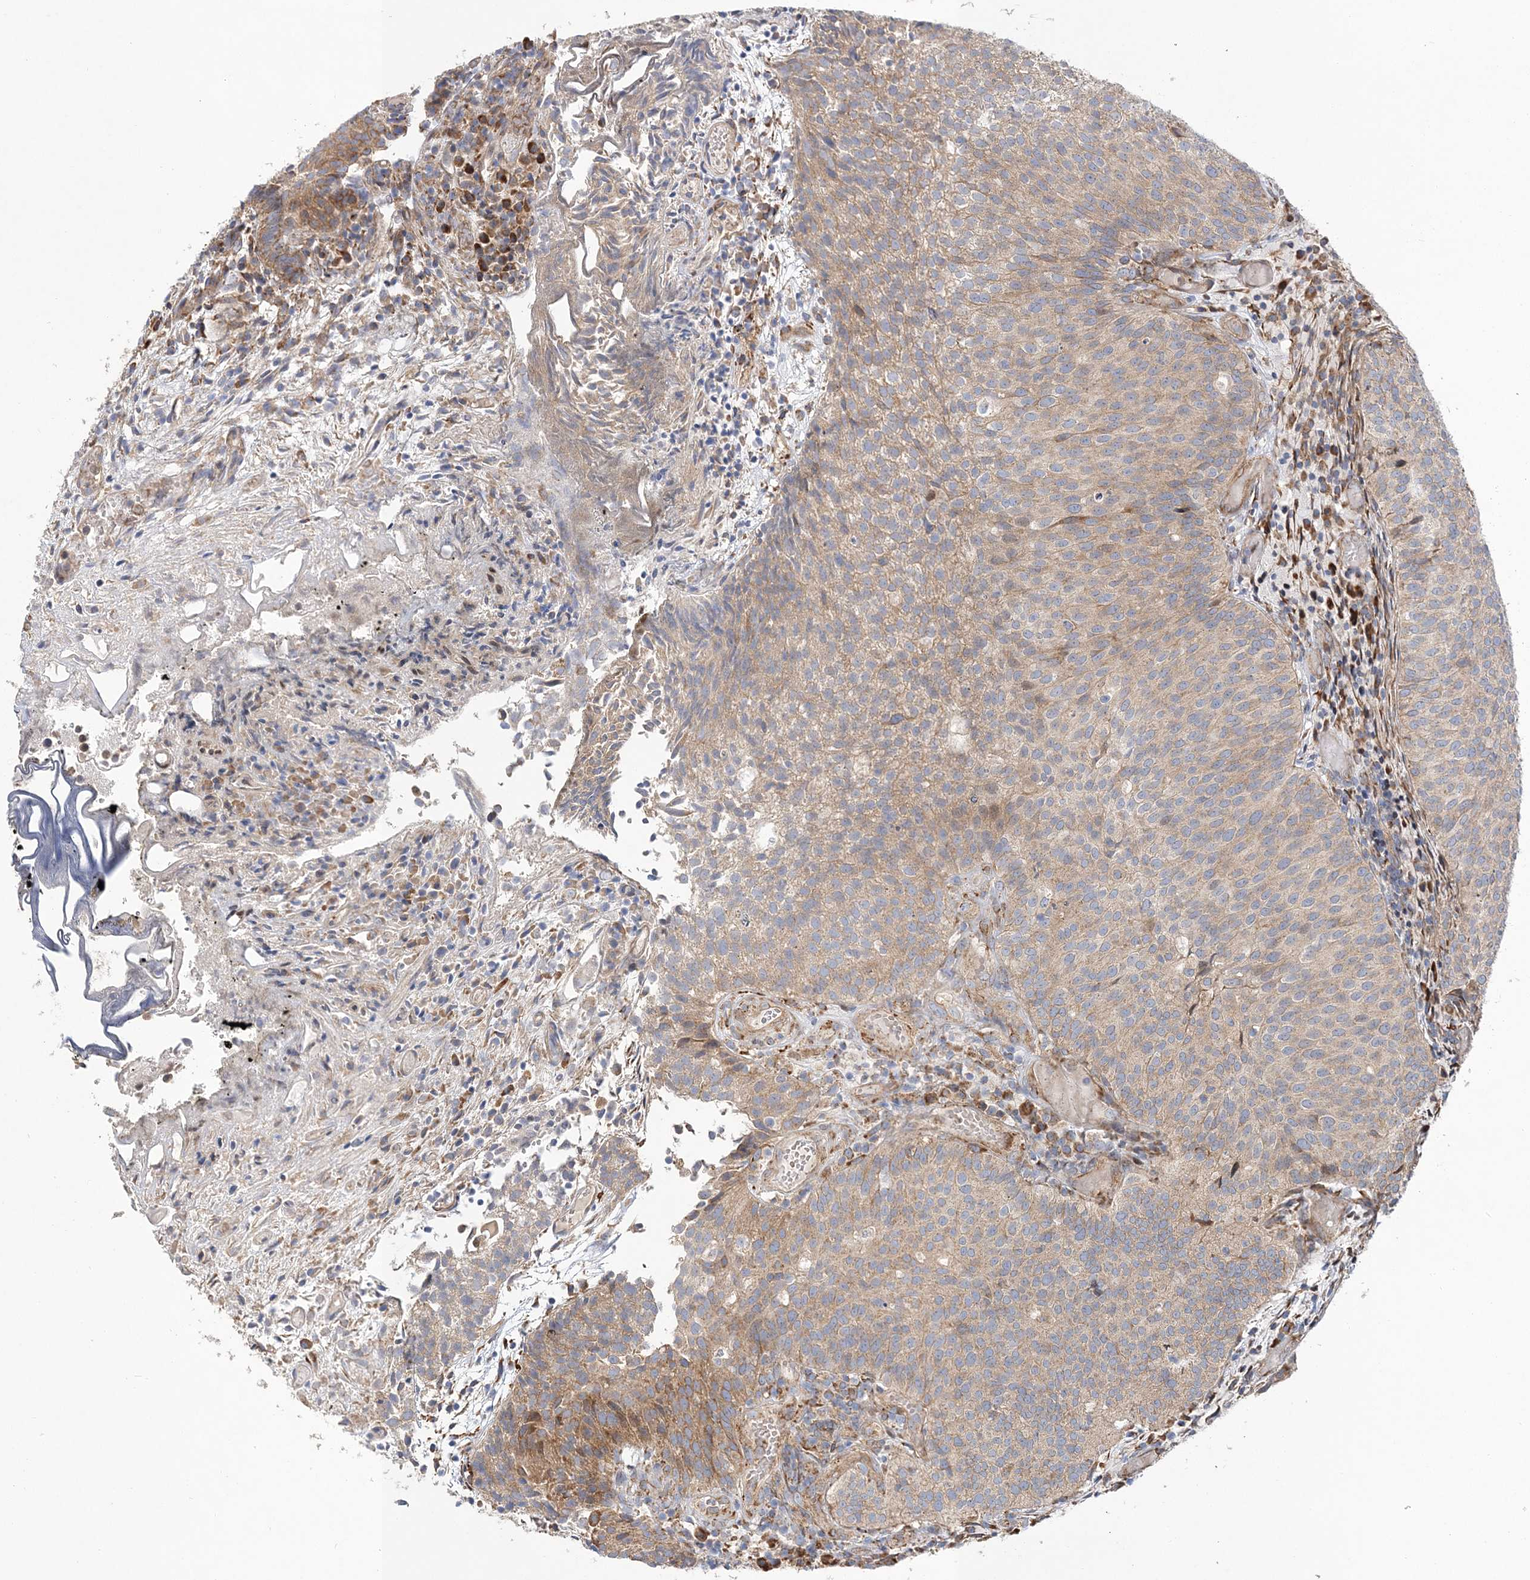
{"staining": {"intensity": "moderate", "quantity": "25%-75%", "location": "cytoplasmic/membranous"}, "tissue": "urothelial cancer", "cell_type": "Tumor cells", "image_type": "cancer", "snomed": [{"axis": "morphology", "description": "Urothelial carcinoma, Low grade"}, {"axis": "topography", "description": "Urinary bladder"}], "caption": "Immunohistochemistry (IHC) histopathology image of neoplastic tissue: human urothelial carcinoma (low-grade) stained using IHC reveals medium levels of moderate protein expression localized specifically in the cytoplasmic/membranous of tumor cells, appearing as a cytoplasmic/membranous brown color.", "gene": "ZFYVE16", "patient": {"sex": "male", "age": 86}}